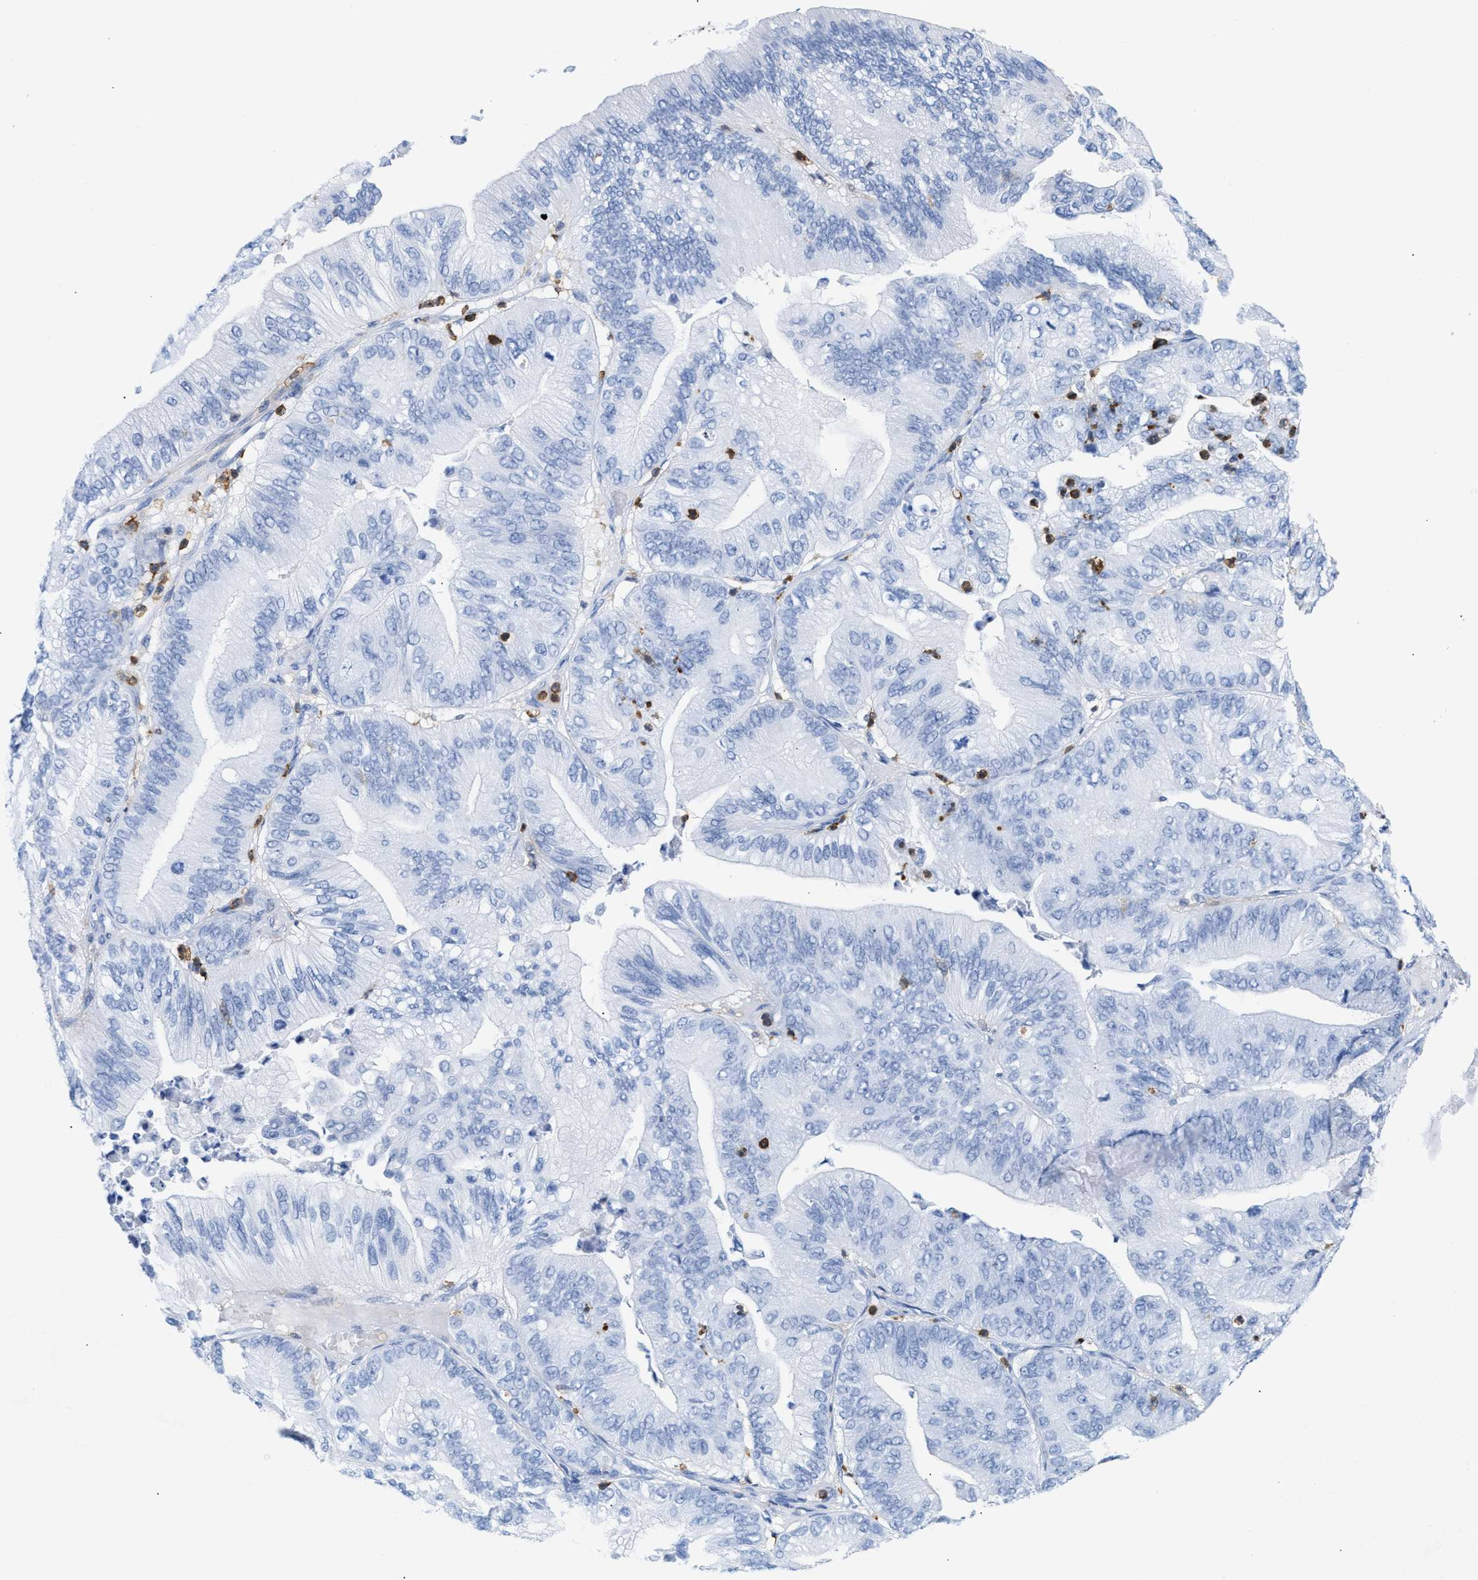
{"staining": {"intensity": "negative", "quantity": "none", "location": "none"}, "tissue": "ovarian cancer", "cell_type": "Tumor cells", "image_type": "cancer", "snomed": [{"axis": "morphology", "description": "Cystadenocarcinoma, mucinous, NOS"}, {"axis": "topography", "description": "Ovary"}], "caption": "Tumor cells are negative for brown protein staining in ovarian cancer.", "gene": "LCP1", "patient": {"sex": "female", "age": 61}}